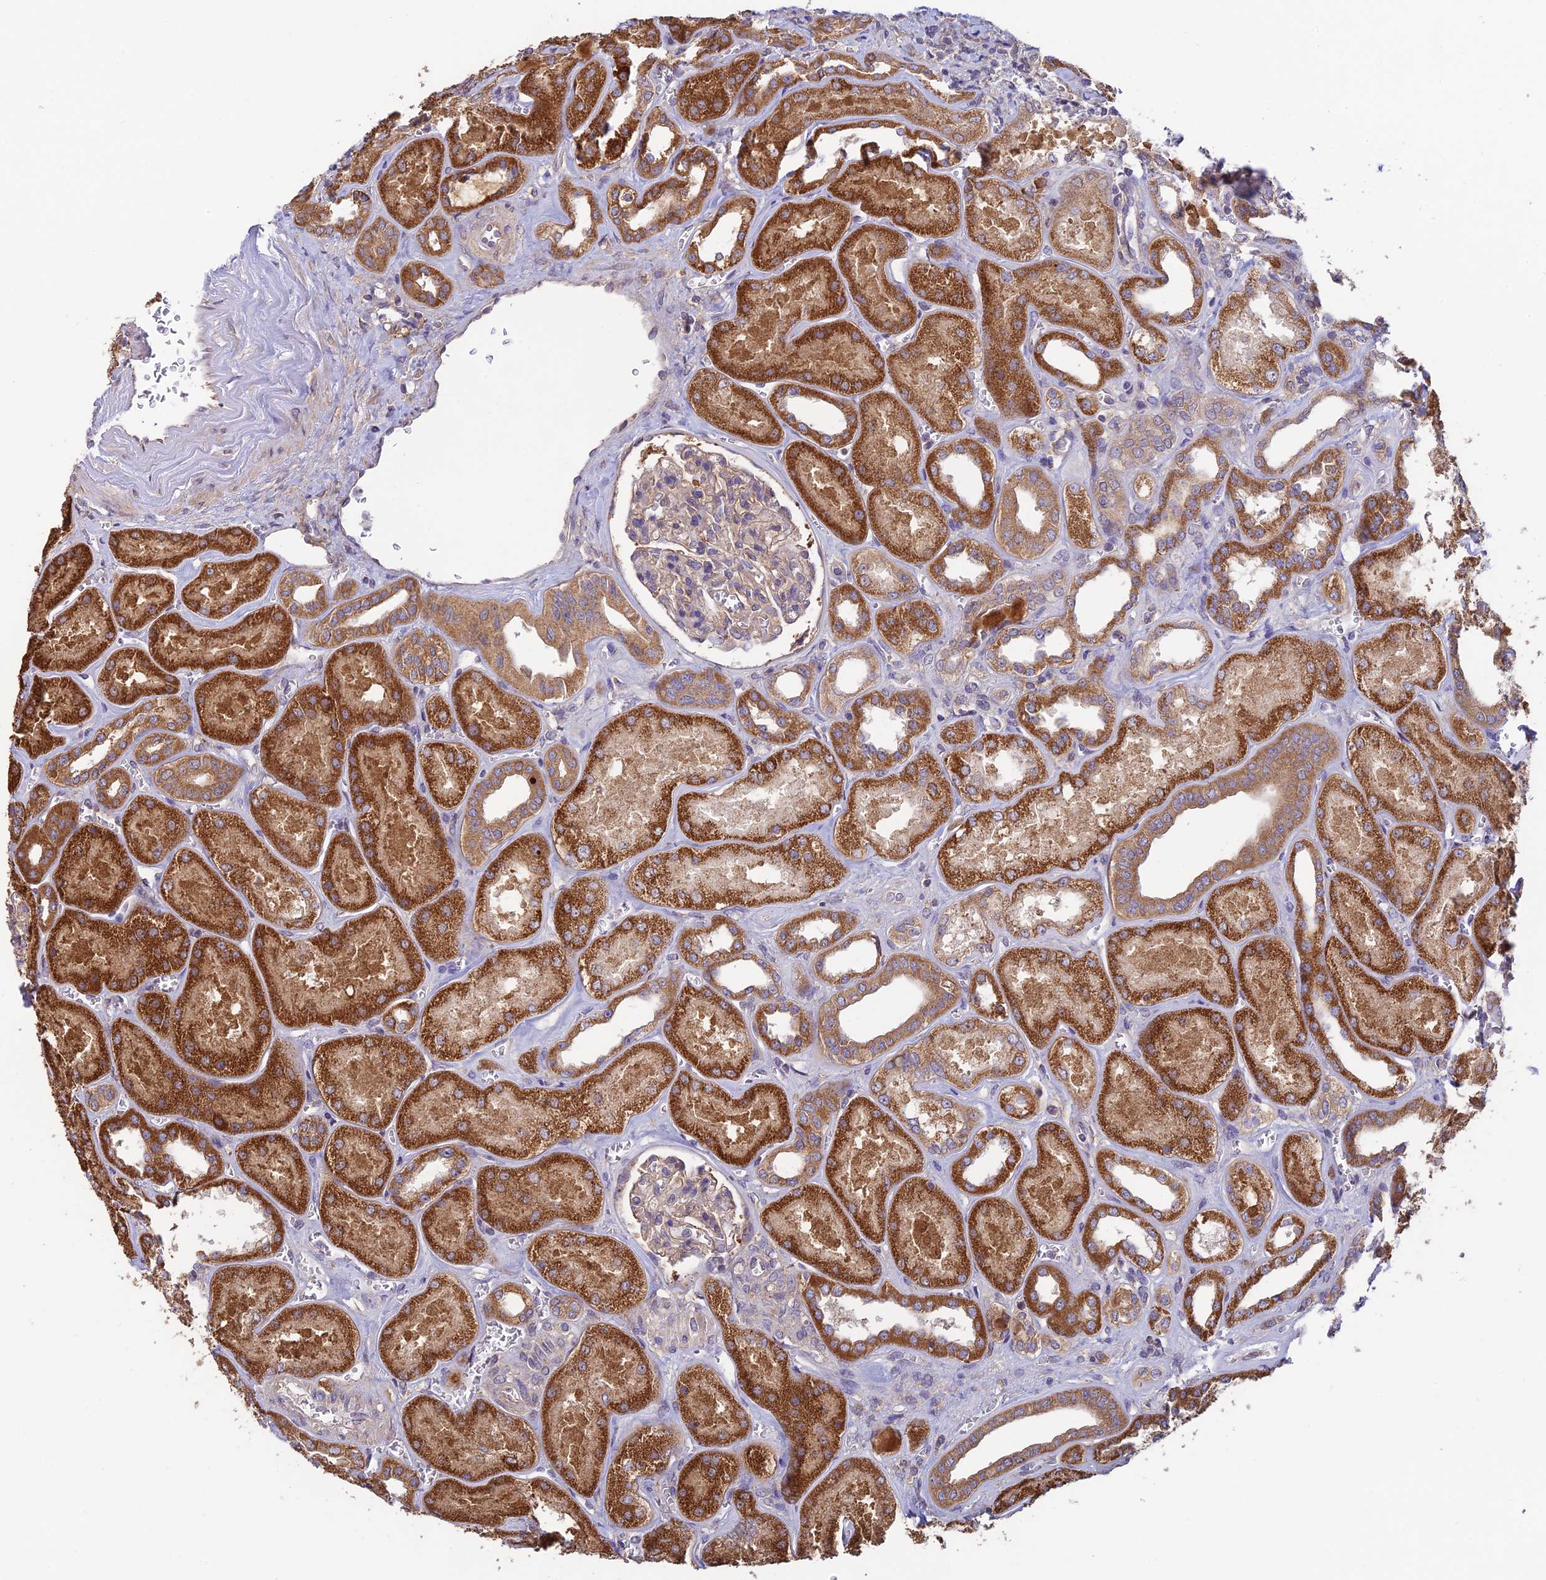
{"staining": {"intensity": "negative", "quantity": "none", "location": "none"}, "tissue": "kidney", "cell_type": "Cells in glomeruli", "image_type": "normal", "snomed": [{"axis": "morphology", "description": "Normal tissue, NOS"}, {"axis": "morphology", "description": "Adenocarcinoma, NOS"}, {"axis": "topography", "description": "Kidney"}], "caption": "This is a image of IHC staining of benign kidney, which shows no expression in cells in glomeruli.", "gene": "MRNIP", "patient": {"sex": "female", "age": 68}}